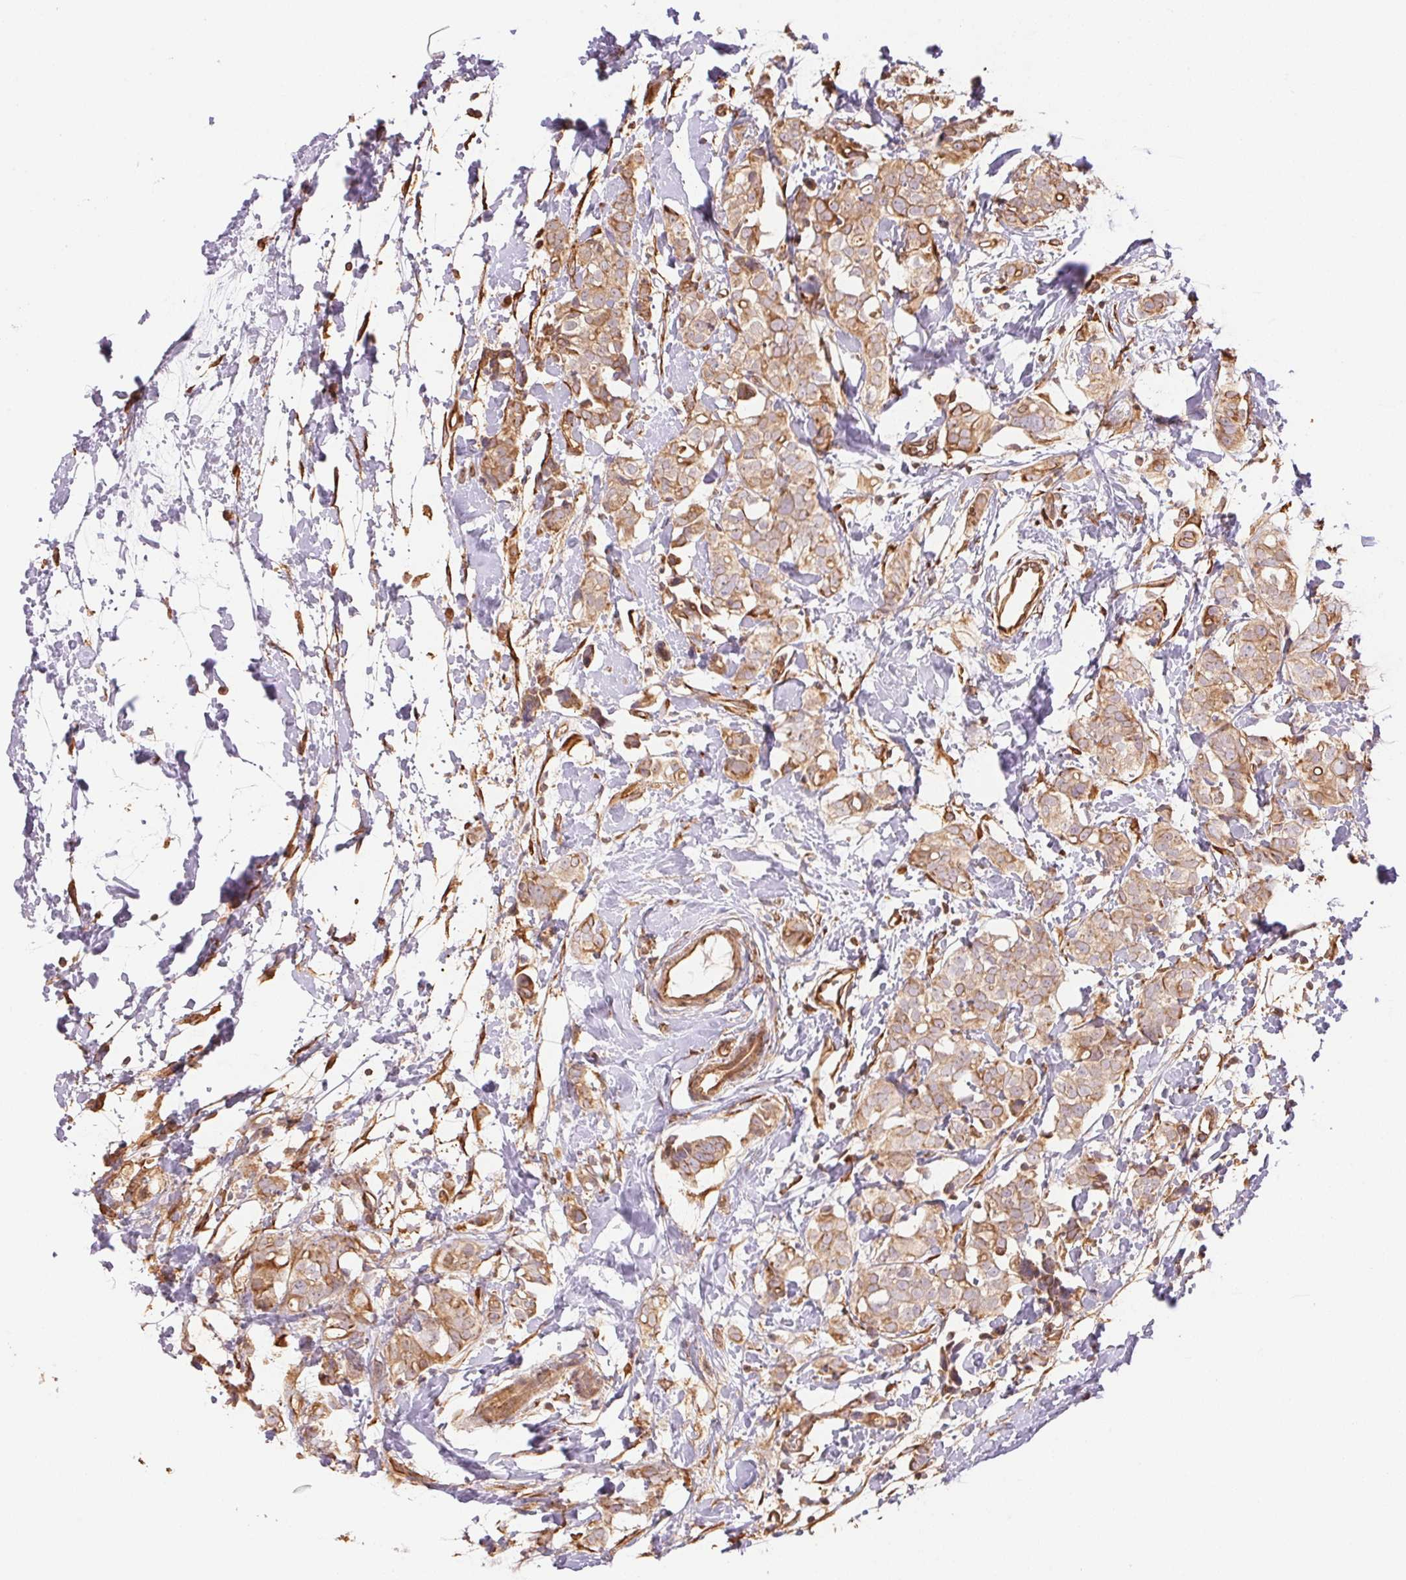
{"staining": {"intensity": "weak", "quantity": ">75%", "location": "cytoplasmic/membranous"}, "tissue": "breast cancer", "cell_type": "Tumor cells", "image_type": "cancer", "snomed": [{"axis": "morphology", "description": "Duct carcinoma"}, {"axis": "topography", "description": "Breast"}], "caption": "DAB (3,3'-diaminobenzidine) immunohistochemical staining of human breast cancer (intraductal carcinoma) reveals weak cytoplasmic/membranous protein positivity in about >75% of tumor cells.", "gene": "C6orf163", "patient": {"sex": "female", "age": 40}}